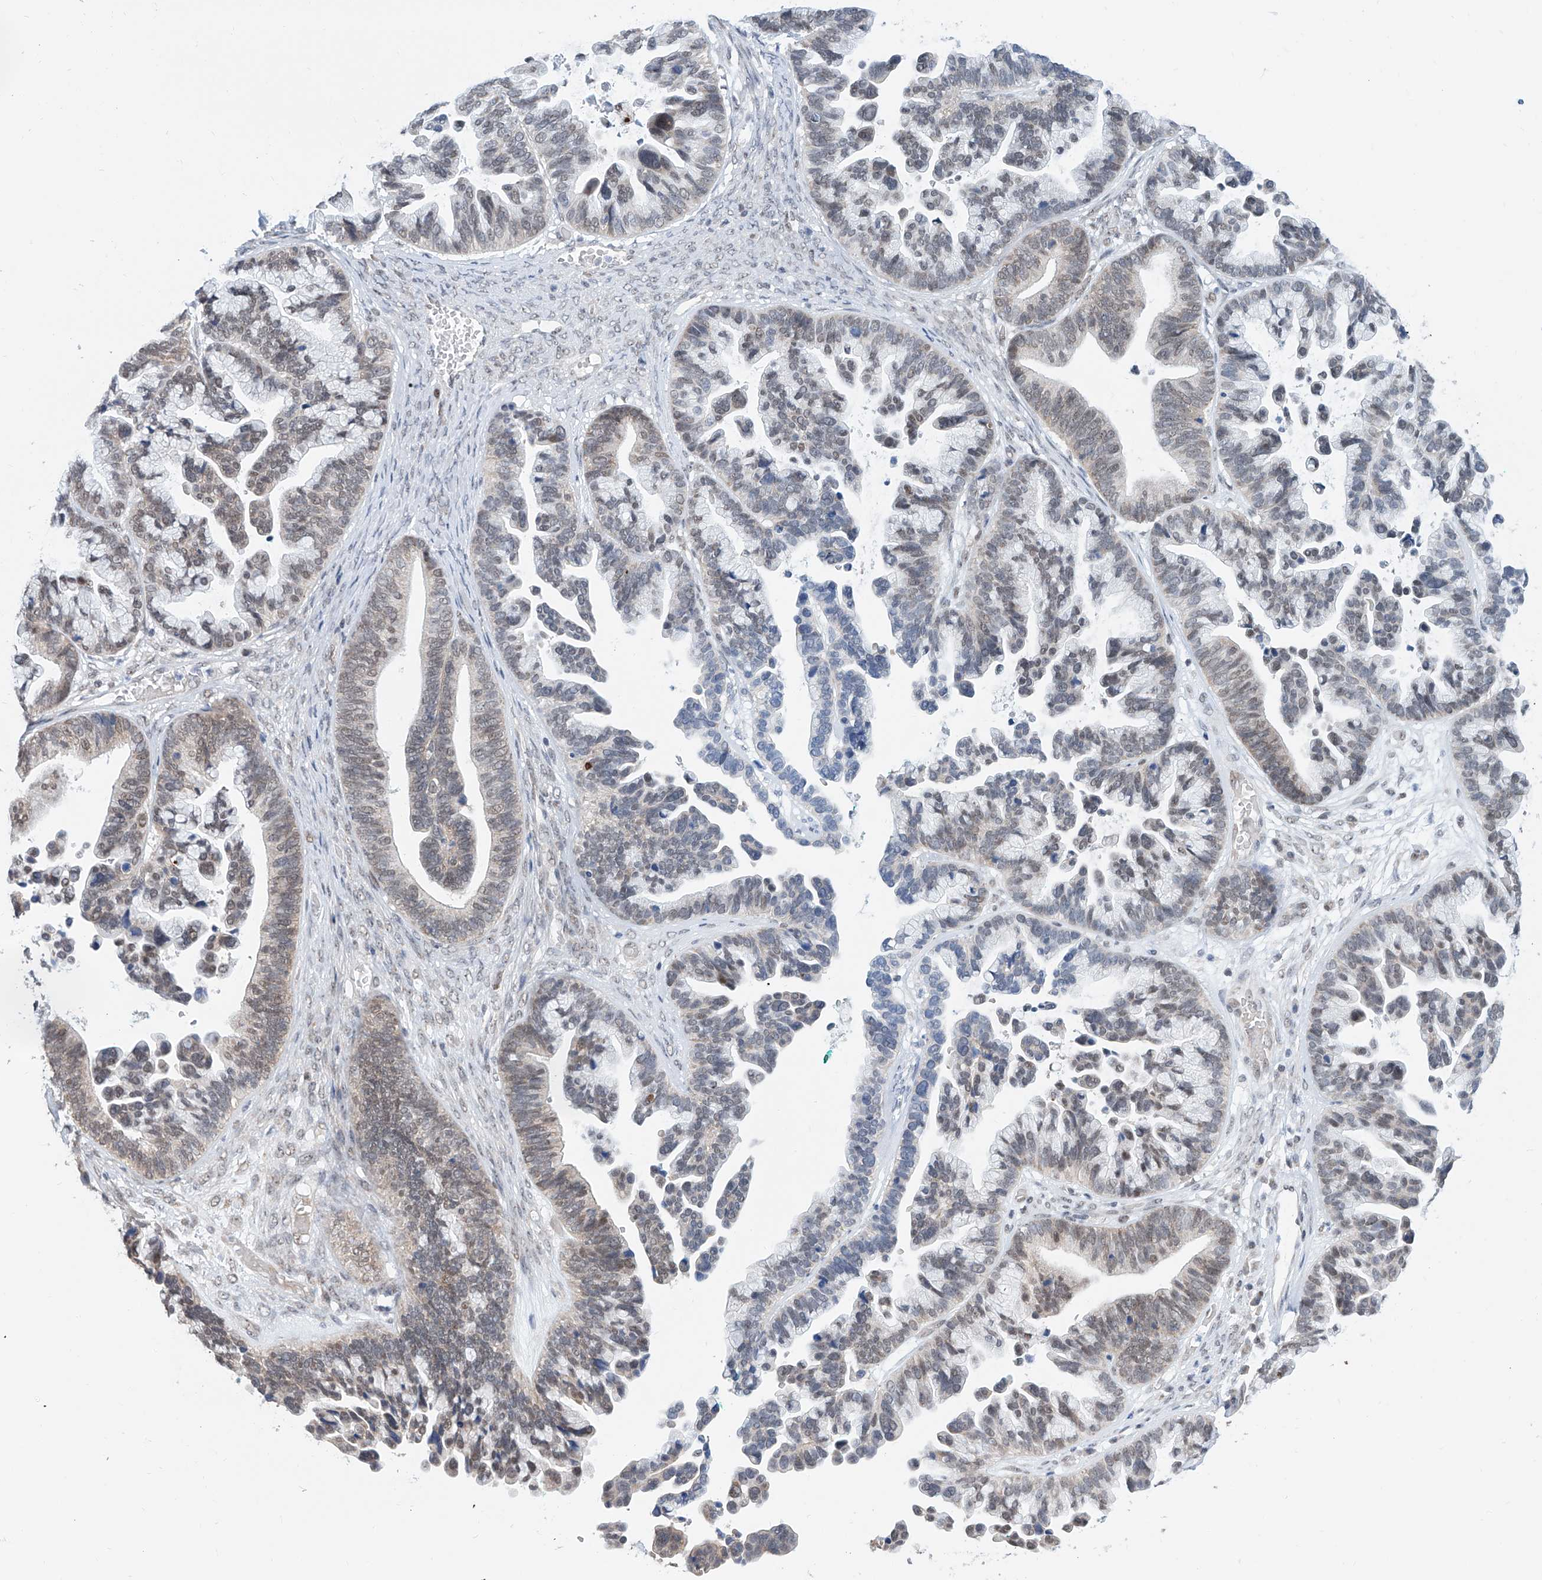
{"staining": {"intensity": "weak", "quantity": "25%-75%", "location": "nuclear"}, "tissue": "ovarian cancer", "cell_type": "Tumor cells", "image_type": "cancer", "snomed": [{"axis": "morphology", "description": "Cystadenocarcinoma, serous, NOS"}, {"axis": "topography", "description": "Ovary"}], "caption": "There is low levels of weak nuclear positivity in tumor cells of ovarian cancer (serous cystadenocarcinoma), as demonstrated by immunohistochemical staining (brown color).", "gene": "SDE2", "patient": {"sex": "female", "age": 56}}